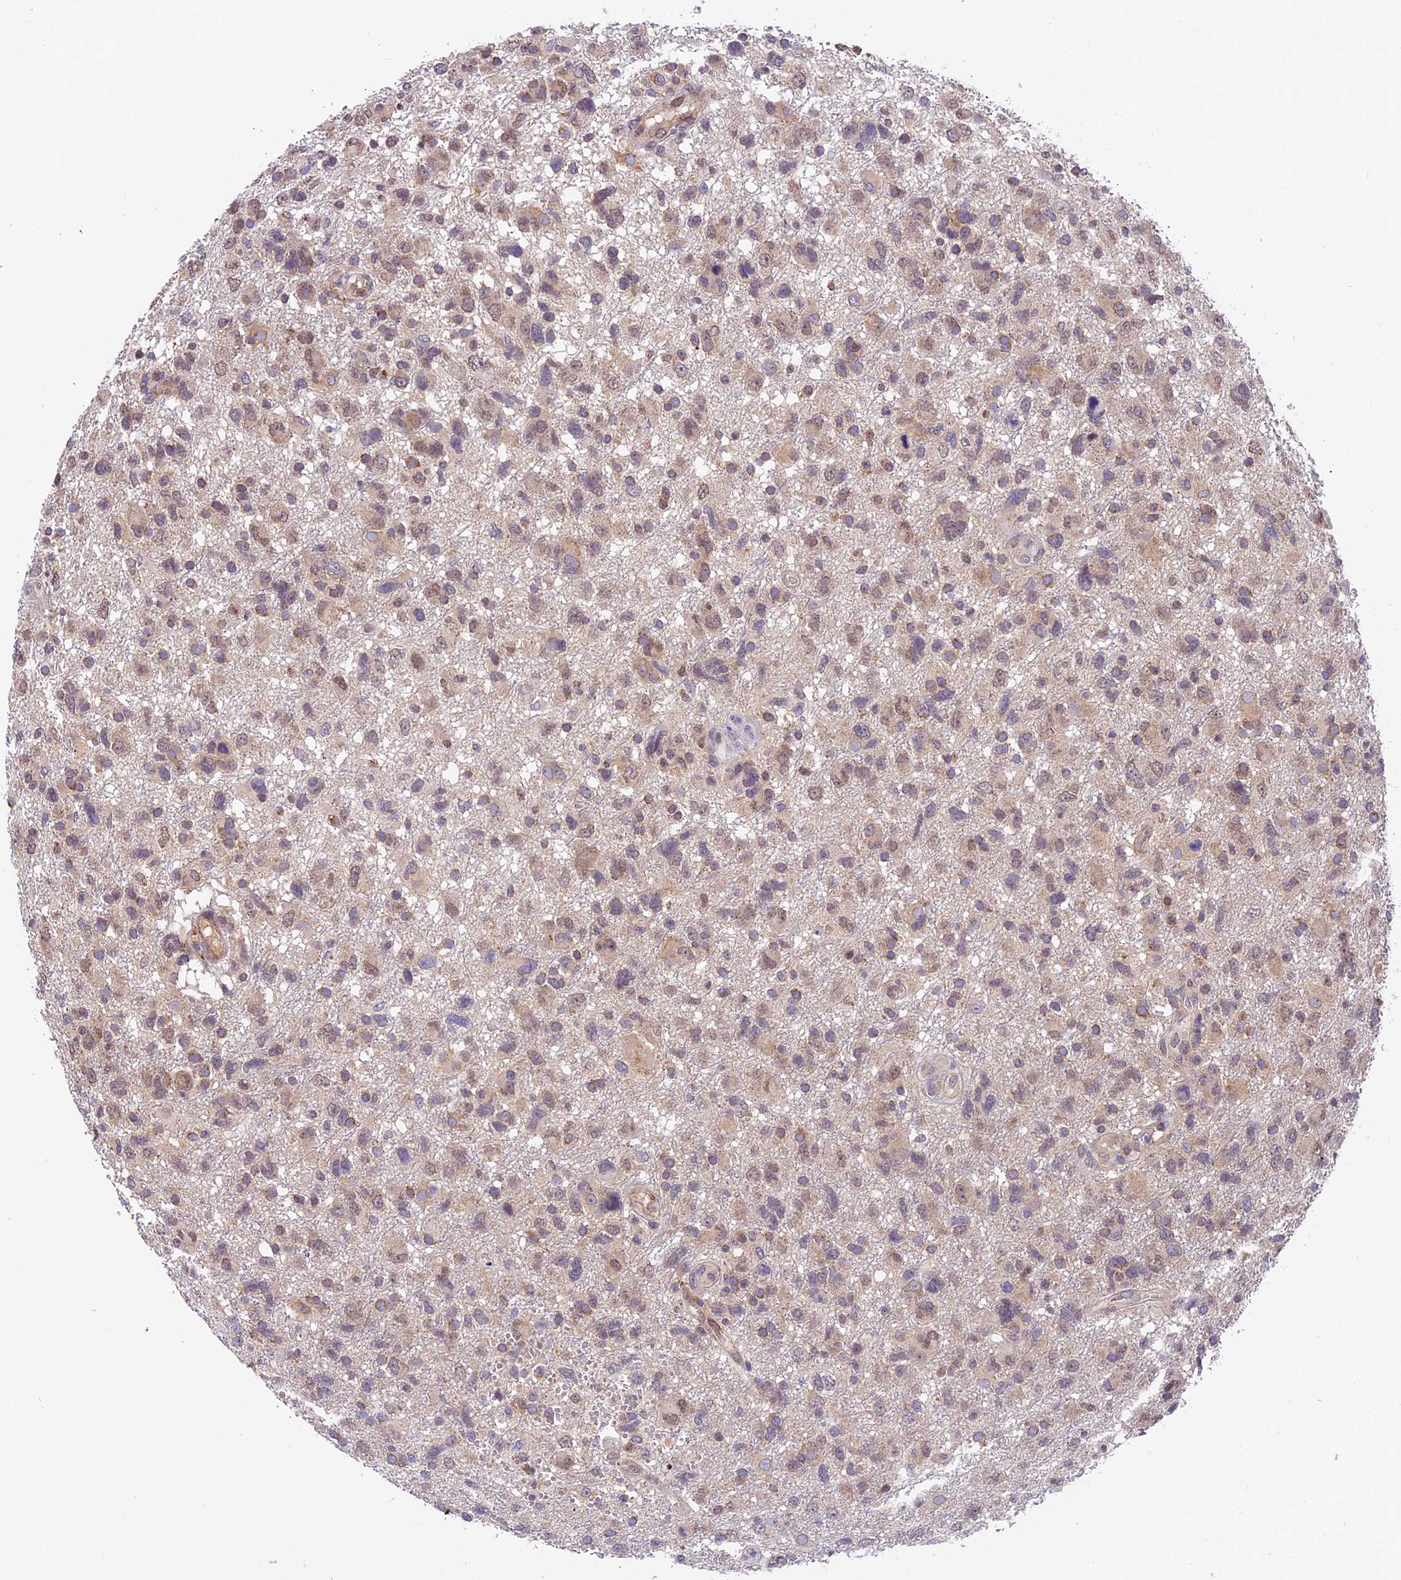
{"staining": {"intensity": "weak", "quantity": ">75%", "location": "cytoplasmic/membranous"}, "tissue": "glioma", "cell_type": "Tumor cells", "image_type": "cancer", "snomed": [{"axis": "morphology", "description": "Glioma, malignant, High grade"}, {"axis": "topography", "description": "Brain"}], "caption": "High-grade glioma (malignant) stained with immunohistochemistry (IHC) shows weak cytoplasmic/membranous positivity in approximately >75% of tumor cells. Nuclei are stained in blue.", "gene": "CCSER1", "patient": {"sex": "male", "age": 61}}